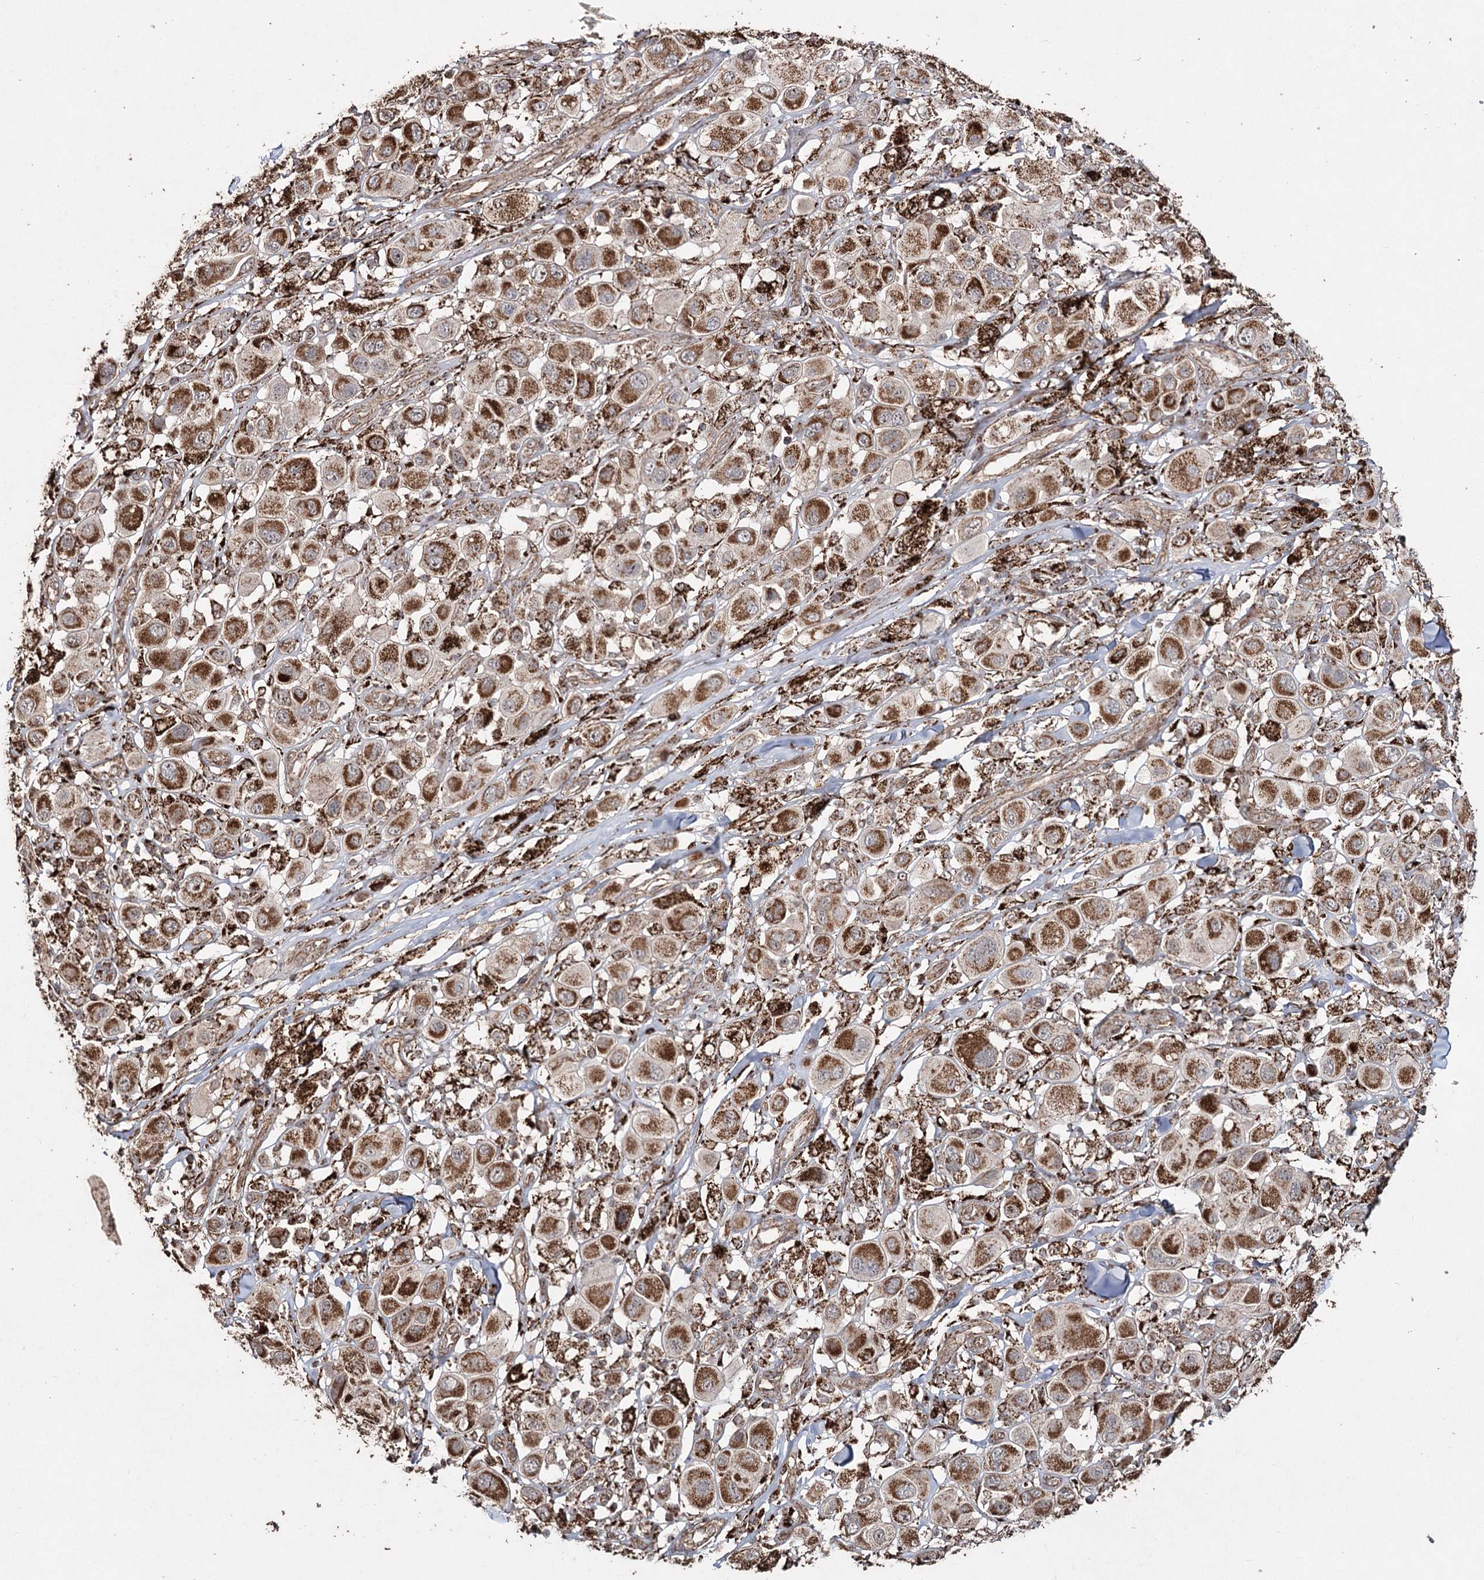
{"staining": {"intensity": "strong", "quantity": ">75%", "location": "cytoplasmic/membranous"}, "tissue": "melanoma", "cell_type": "Tumor cells", "image_type": "cancer", "snomed": [{"axis": "morphology", "description": "Malignant melanoma, Metastatic site"}, {"axis": "topography", "description": "Skin"}], "caption": "The immunohistochemical stain shows strong cytoplasmic/membranous staining in tumor cells of melanoma tissue.", "gene": "SLF2", "patient": {"sex": "male", "age": 41}}